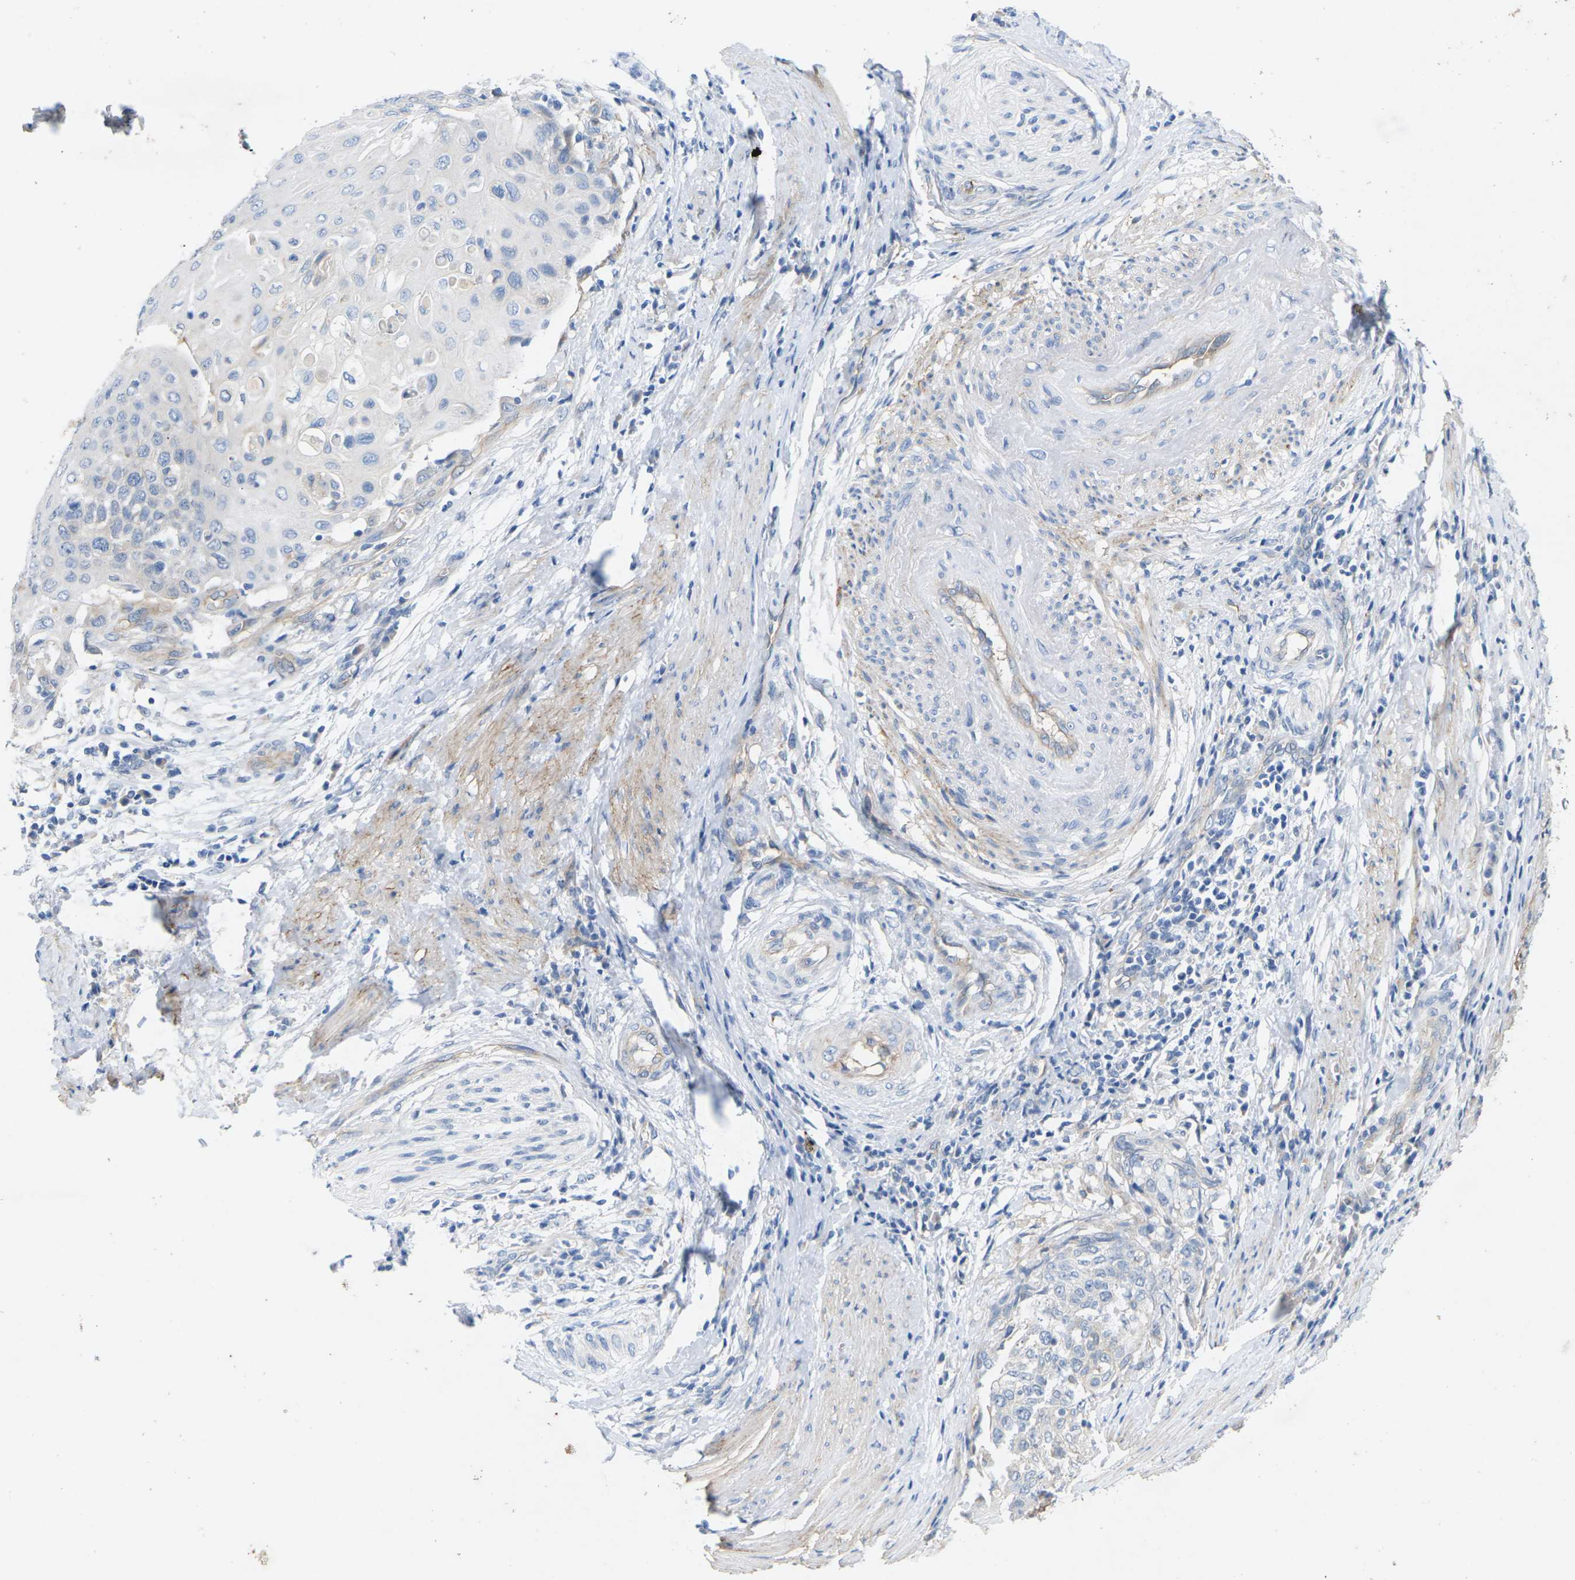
{"staining": {"intensity": "negative", "quantity": "none", "location": "none"}, "tissue": "cervical cancer", "cell_type": "Tumor cells", "image_type": "cancer", "snomed": [{"axis": "morphology", "description": "Squamous cell carcinoma, NOS"}, {"axis": "topography", "description": "Cervix"}], "caption": "Immunohistochemistry of cervical squamous cell carcinoma shows no expression in tumor cells.", "gene": "ITGA5", "patient": {"sex": "female", "age": 39}}